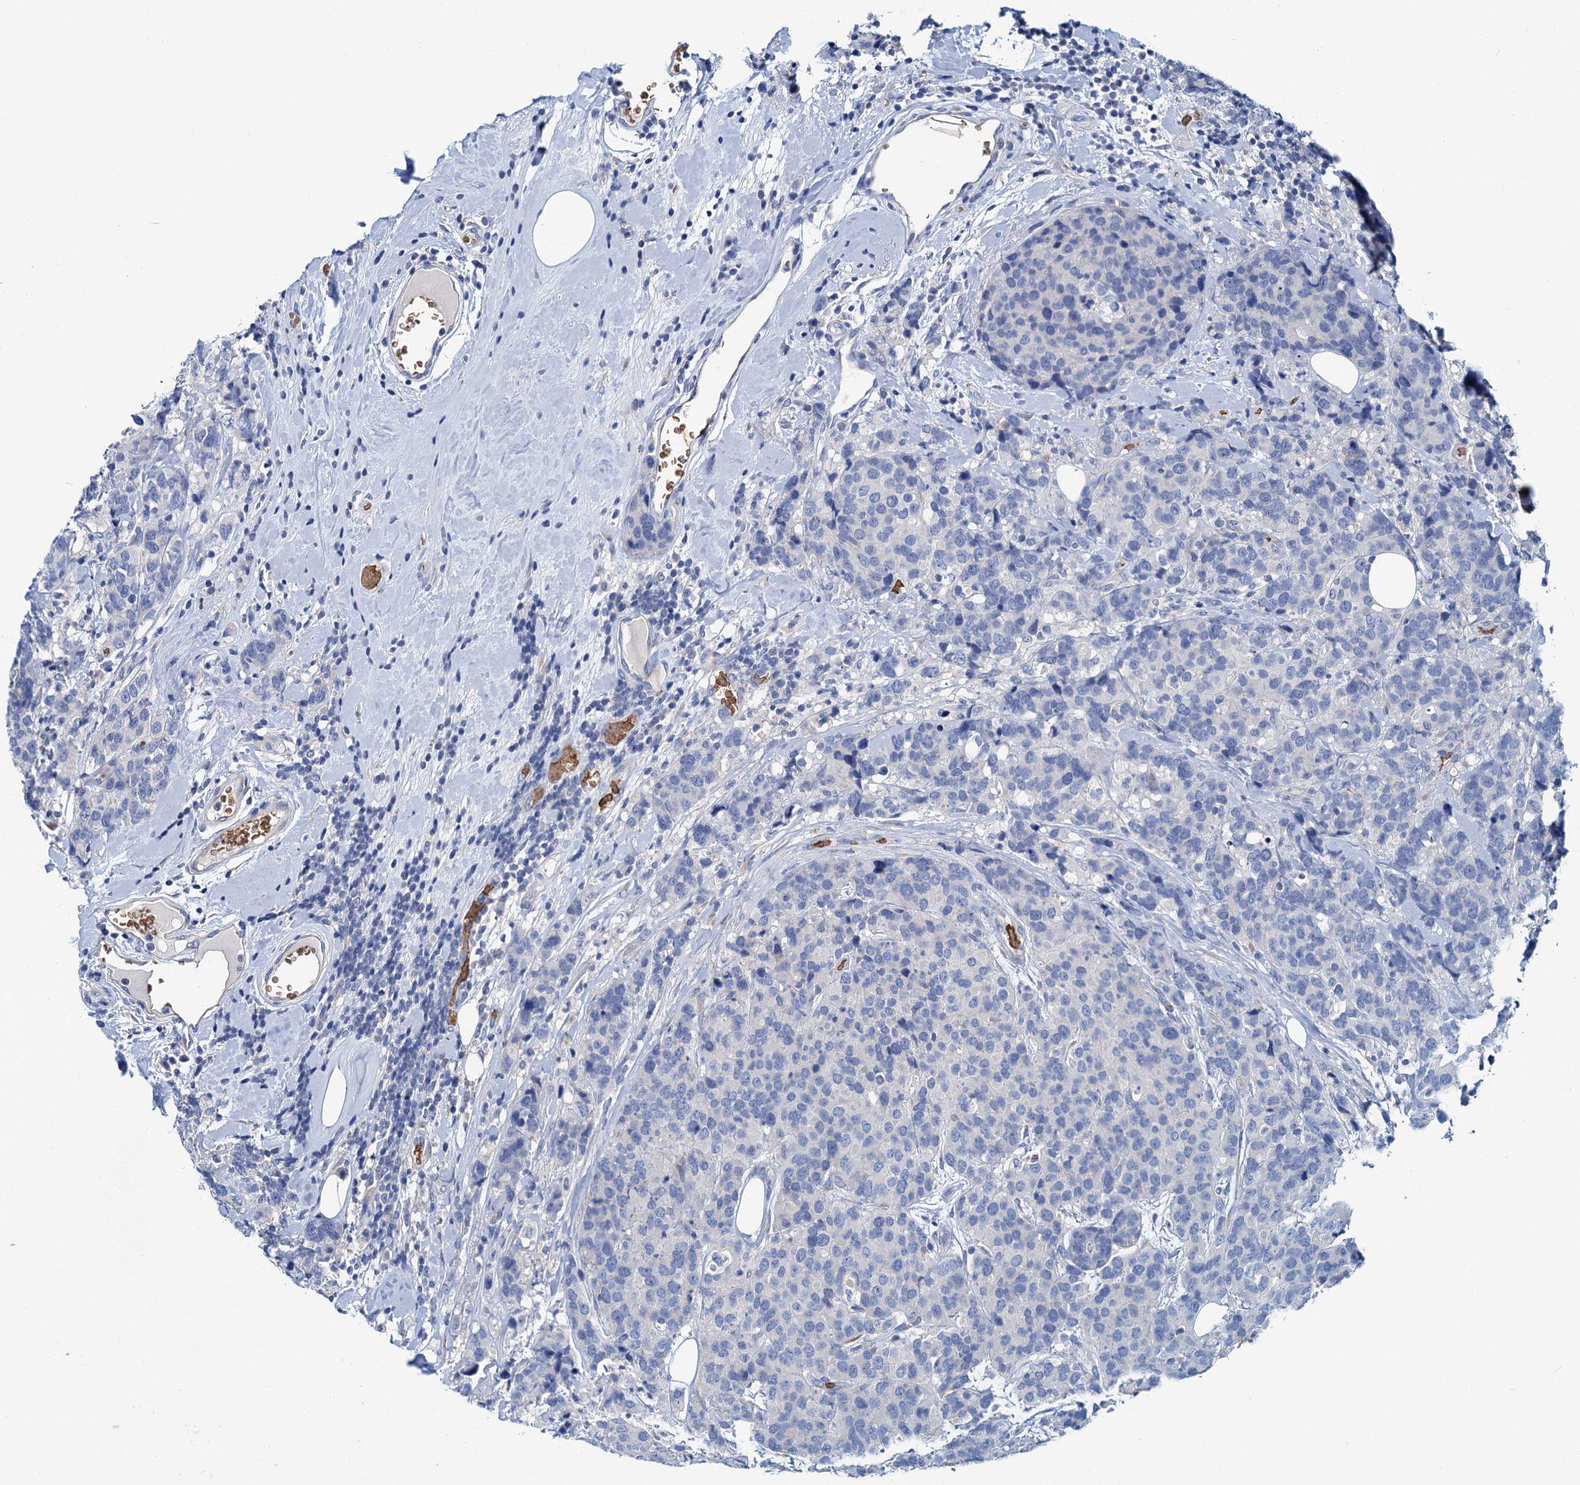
{"staining": {"intensity": "negative", "quantity": "none", "location": "none"}, "tissue": "breast cancer", "cell_type": "Tumor cells", "image_type": "cancer", "snomed": [{"axis": "morphology", "description": "Lobular carcinoma"}, {"axis": "topography", "description": "Breast"}], "caption": "Breast cancer stained for a protein using immunohistochemistry (IHC) displays no positivity tumor cells.", "gene": "ATG2A", "patient": {"sex": "female", "age": 59}}